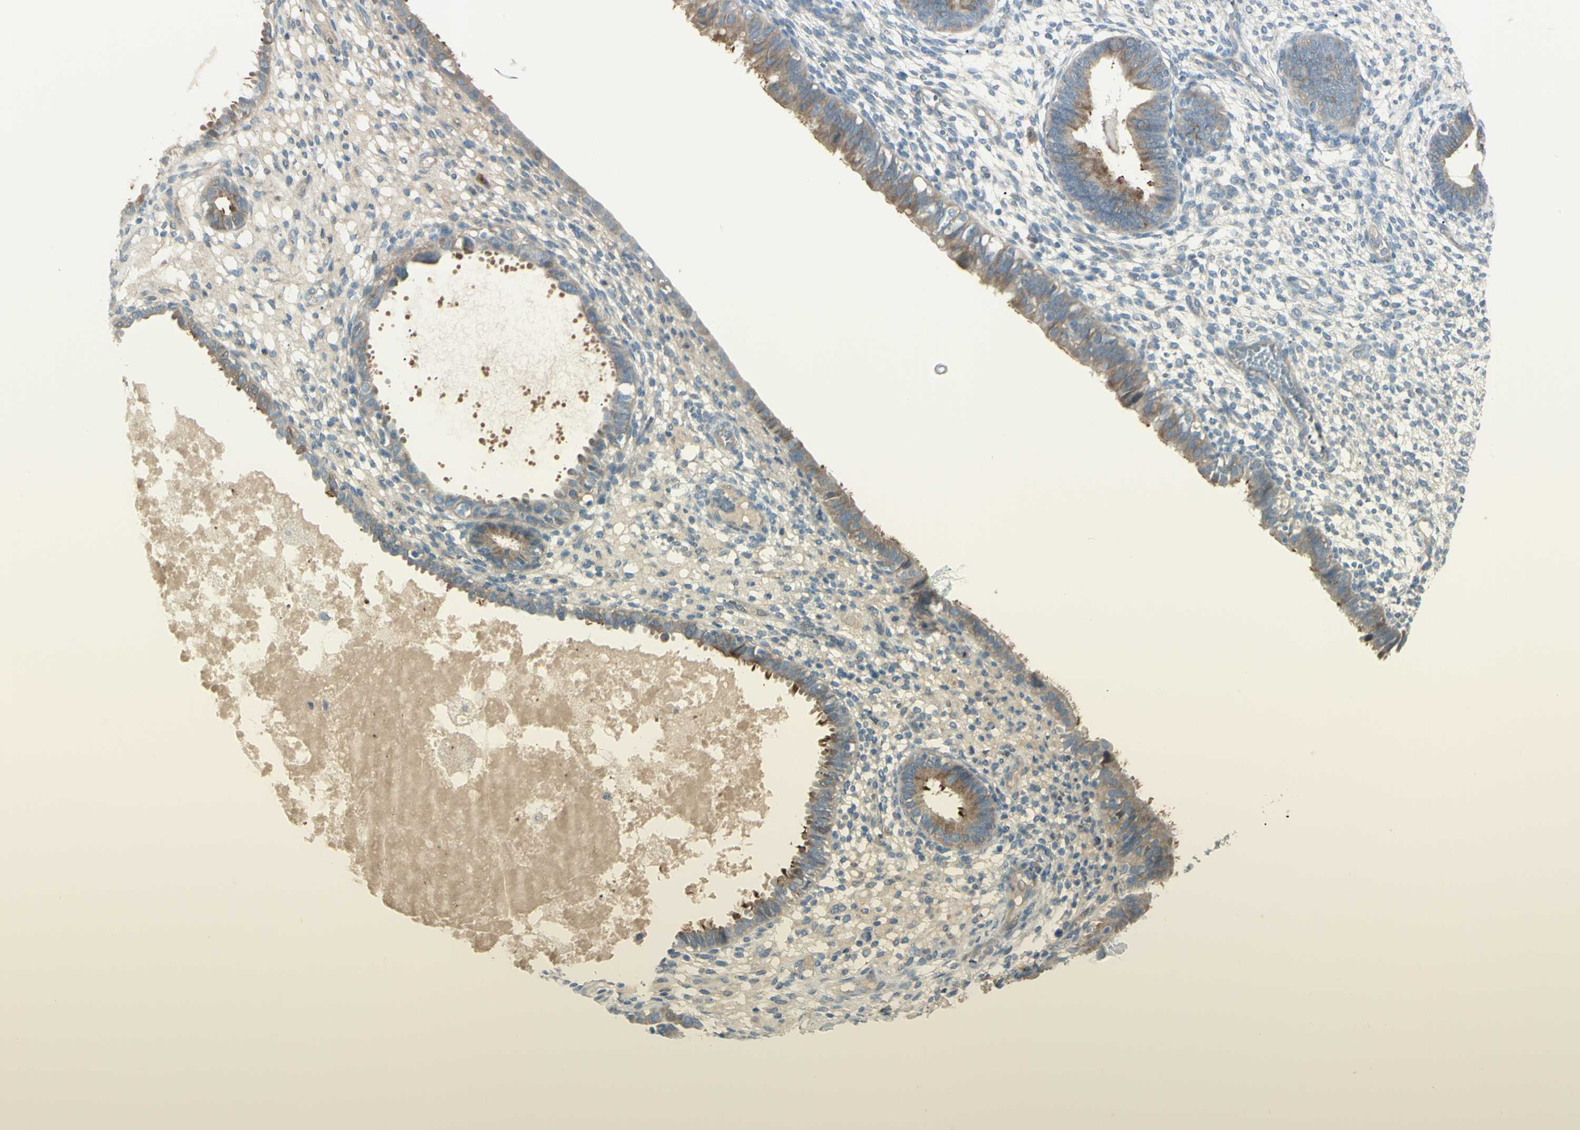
{"staining": {"intensity": "negative", "quantity": "none", "location": "none"}, "tissue": "endometrium", "cell_type": "Cells in endometrial stroma", "image_type": "normal", "snomed": [{"axis": "morphology", "description": "Normal tissue, NOS"}, {"axis": "topography", "description": "Endometrium"}], "caption": "Benign endometrium was stained to show a protein in brown. There is no significant positivity in cells in endometrial stroma. (Brightfield microscopy of DAB (3,3'-diaminobenzidine) IHC at high magnification).", "gene": "LRRK1", "patient": {"sex": "female", "age": 61}}